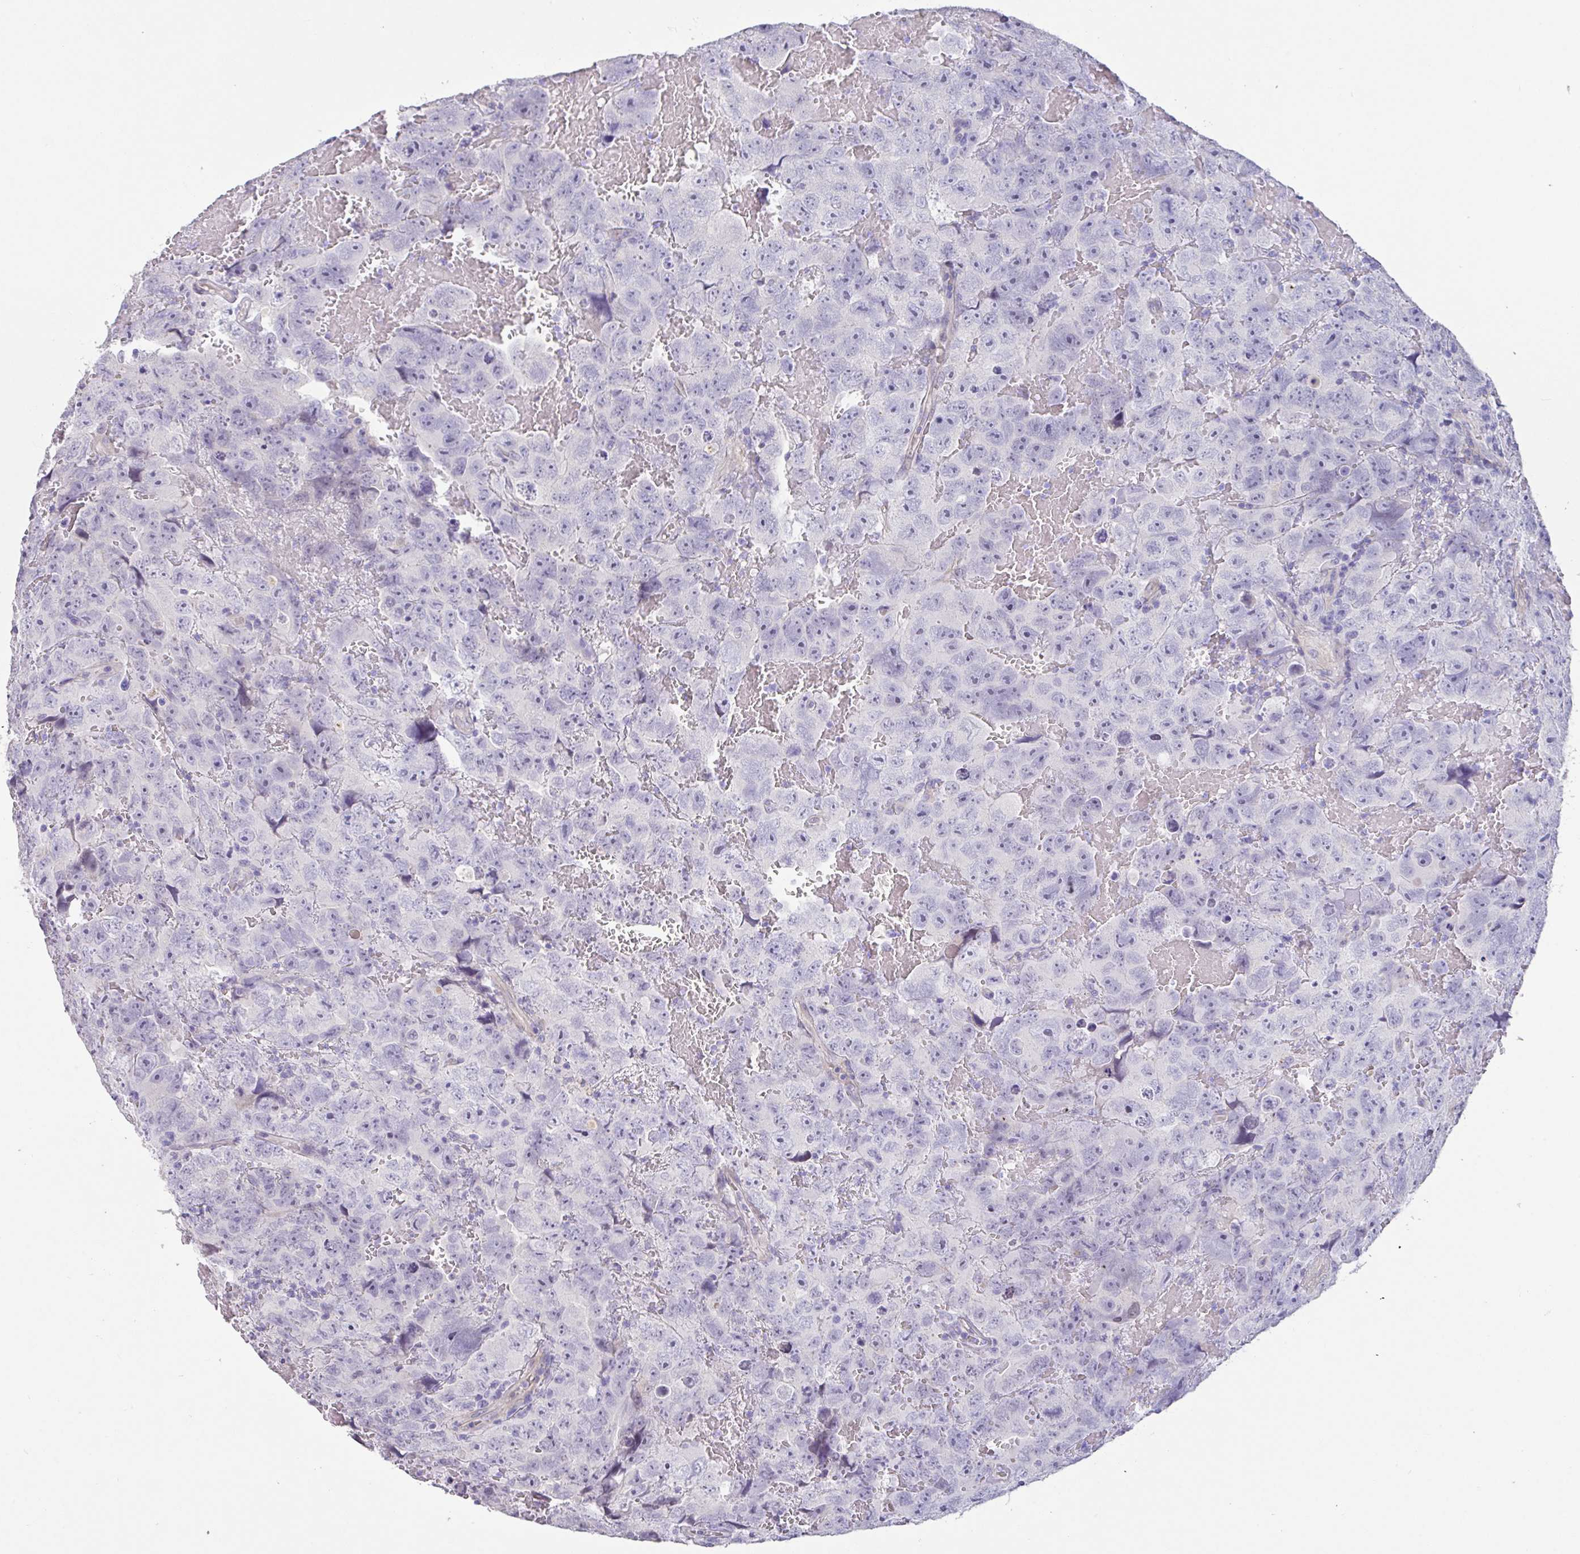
{"staining": {"intensity": "negative", "quantity": "none", "location": "none"}, "tissue": "testis cancer", "cell_type": "Tumor cells", "image_type": "cancer", "snomed": [{"axis": "morphology", "description": "Carcinoma, Embryonal, NOS"}, {"axis": "topography", "description": "Testis"}], "caption": "The immunohistochemistry histopathology image has no significant staining in tumor cells of testis cancer (embryonal carcinoma) tissue.", "gene": "PYGM", "patient": {"sex": "male", "age": 45}}